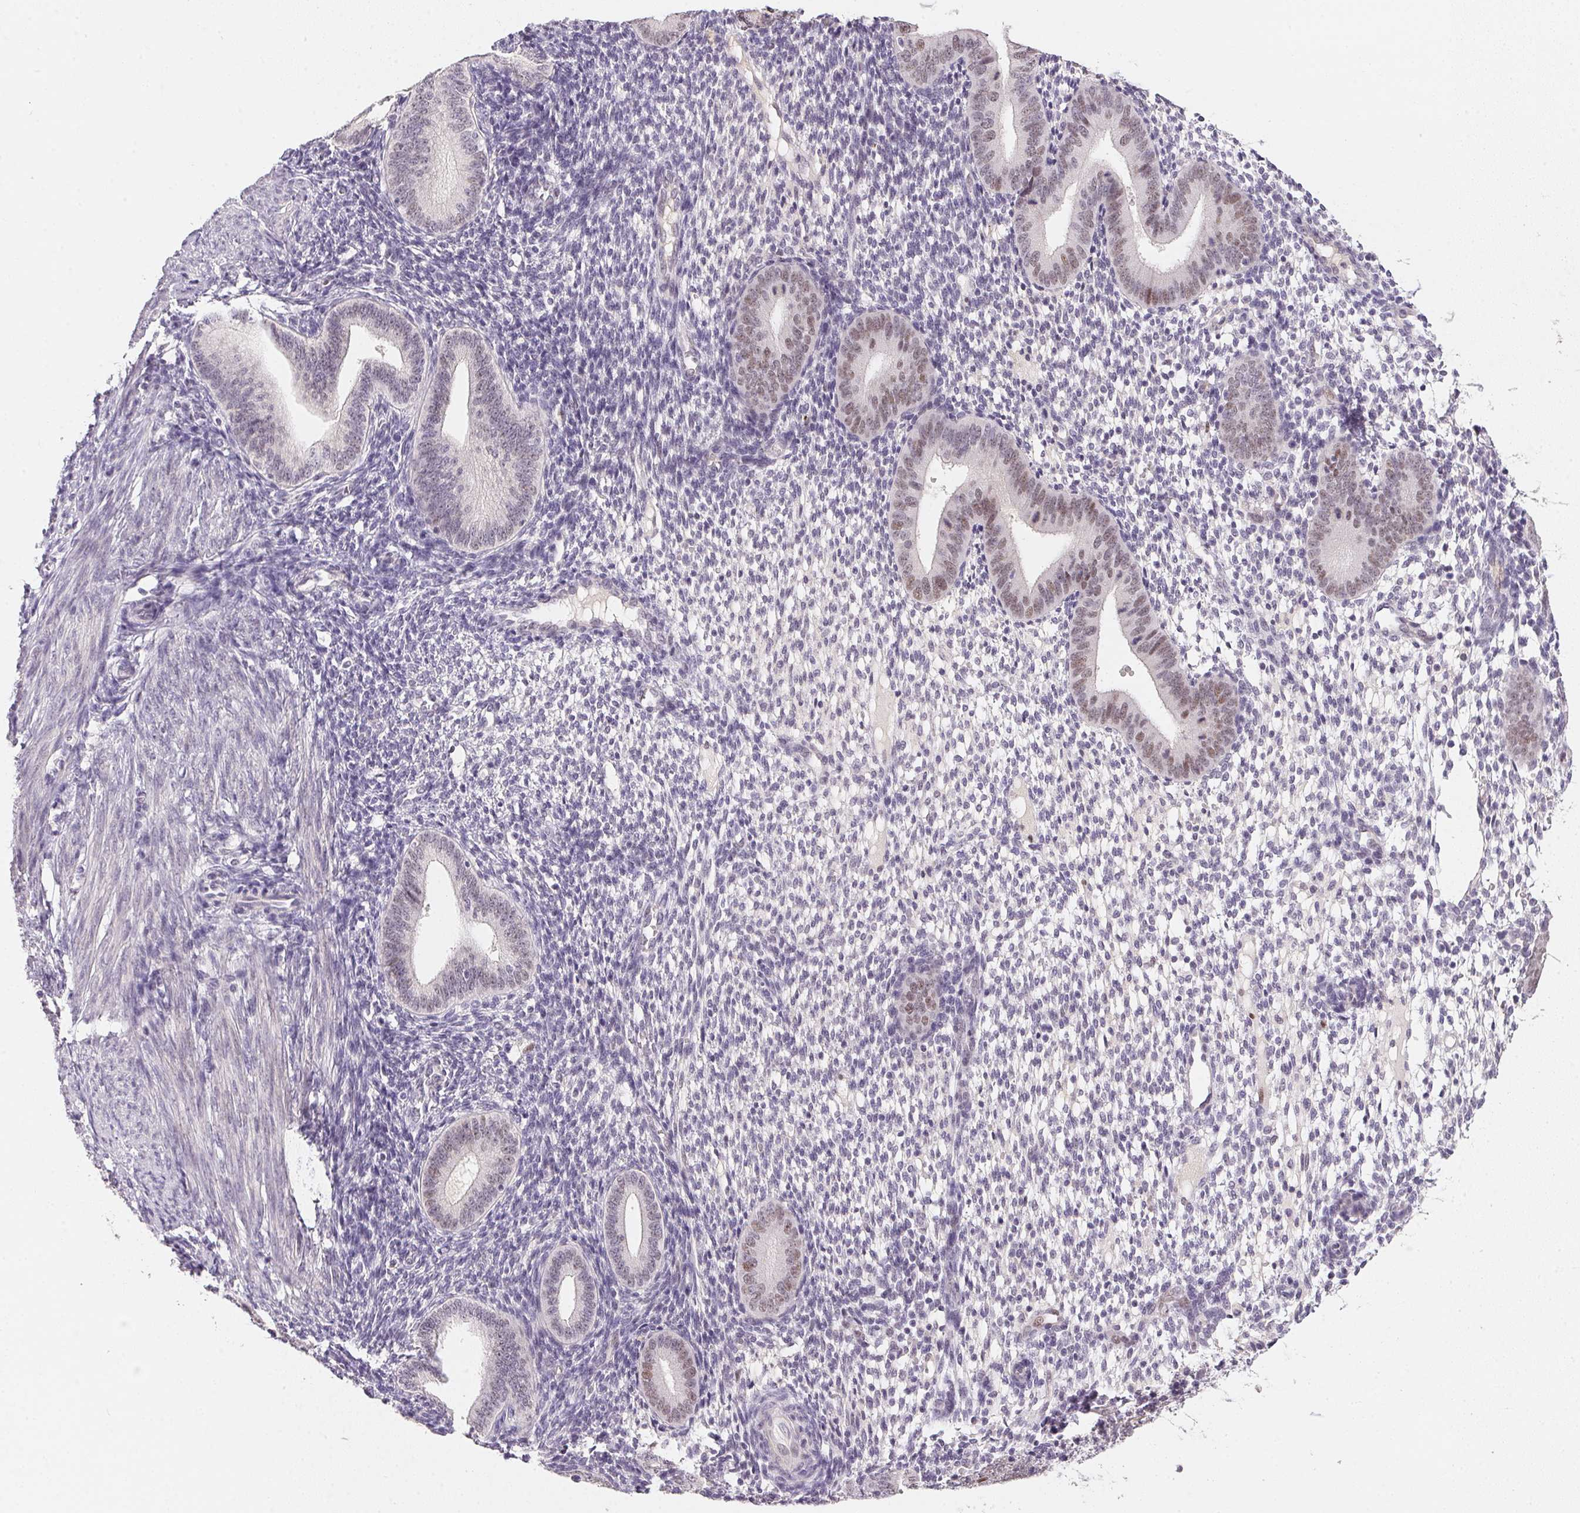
{"staining": {"intensity": "negative", "quantity": "none", "location": "none"}, "tissue": "endometrium", "cell_type": "Cells in endometrial stroma", "image_type": "normal", "snomed": [{"axis": "morphology", "description": "Normal tissue, NOS"}, {"axis": "topography", "description": "Endometrium"}], "caption": "An IHC micrograph of unremarkable endometrium is shown. There is no staining in cells in endometrial stroma of endometrium. The staining was performed using DAB to visualize the protein expression in brown, while the nuclei were stained in blue with hematoxylin (Magnification: 20x).", "gene": "POLR3G", "patient": {"sex": "female", "age": 40}}